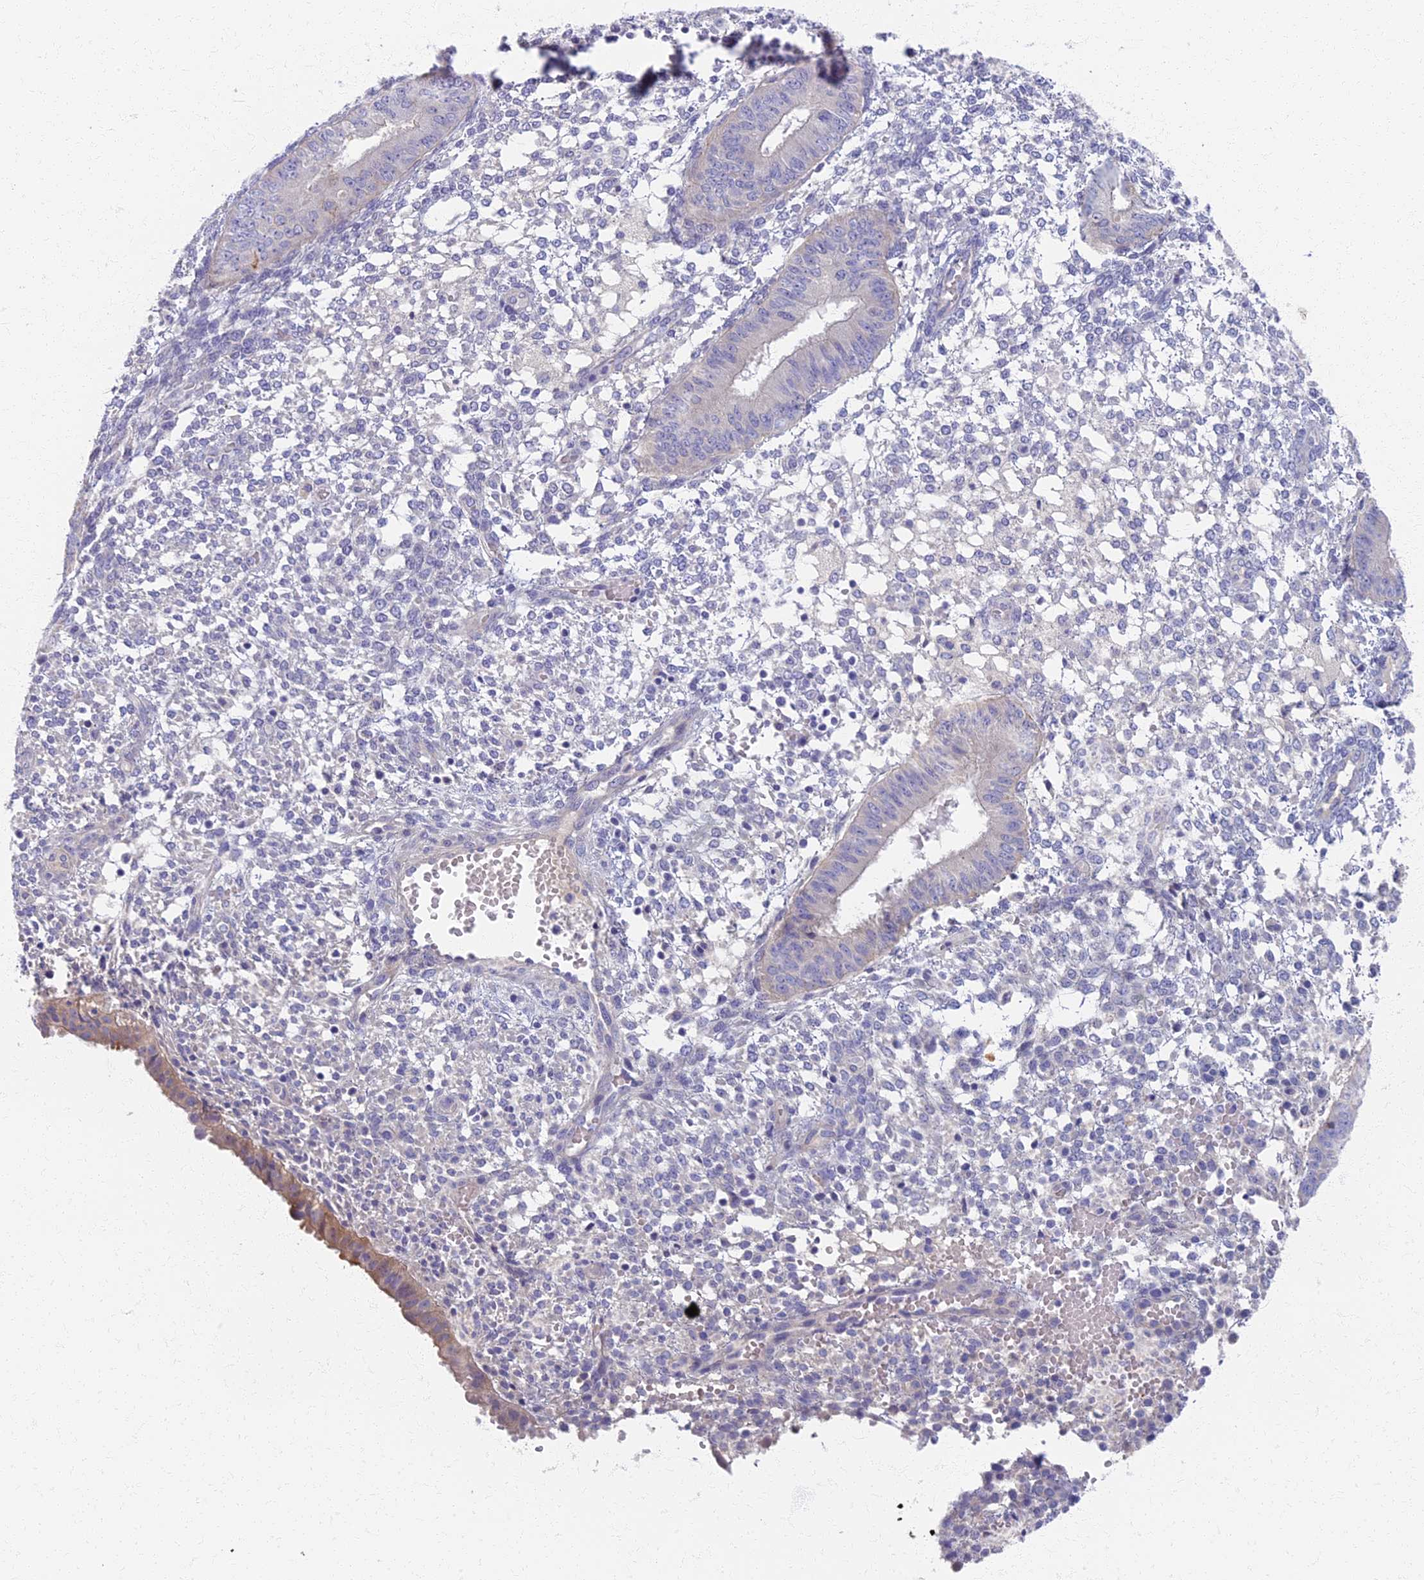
{"staining": {"intensity": "negative", "quantity": "none", "location": "none"}, "tissue": "endometrium", "cell_type": "Cells in endometrial stroma", "image_type": "normal", "snomed": [{"axis": "morphology", "description": "Normal tissue, NOS"}, {"axis": "topography", "description": "Endometrium"}], "caption": "This micrograph is of unremarkable endometrium stained with immunohistochemistry (IHC) to label a protein in brown with the nuclei are counter-stained blue. There is no positivity in cells in endometrial stroma.", "gene": "AP4E1", "patient": {"sex": "female", "age": 49}}